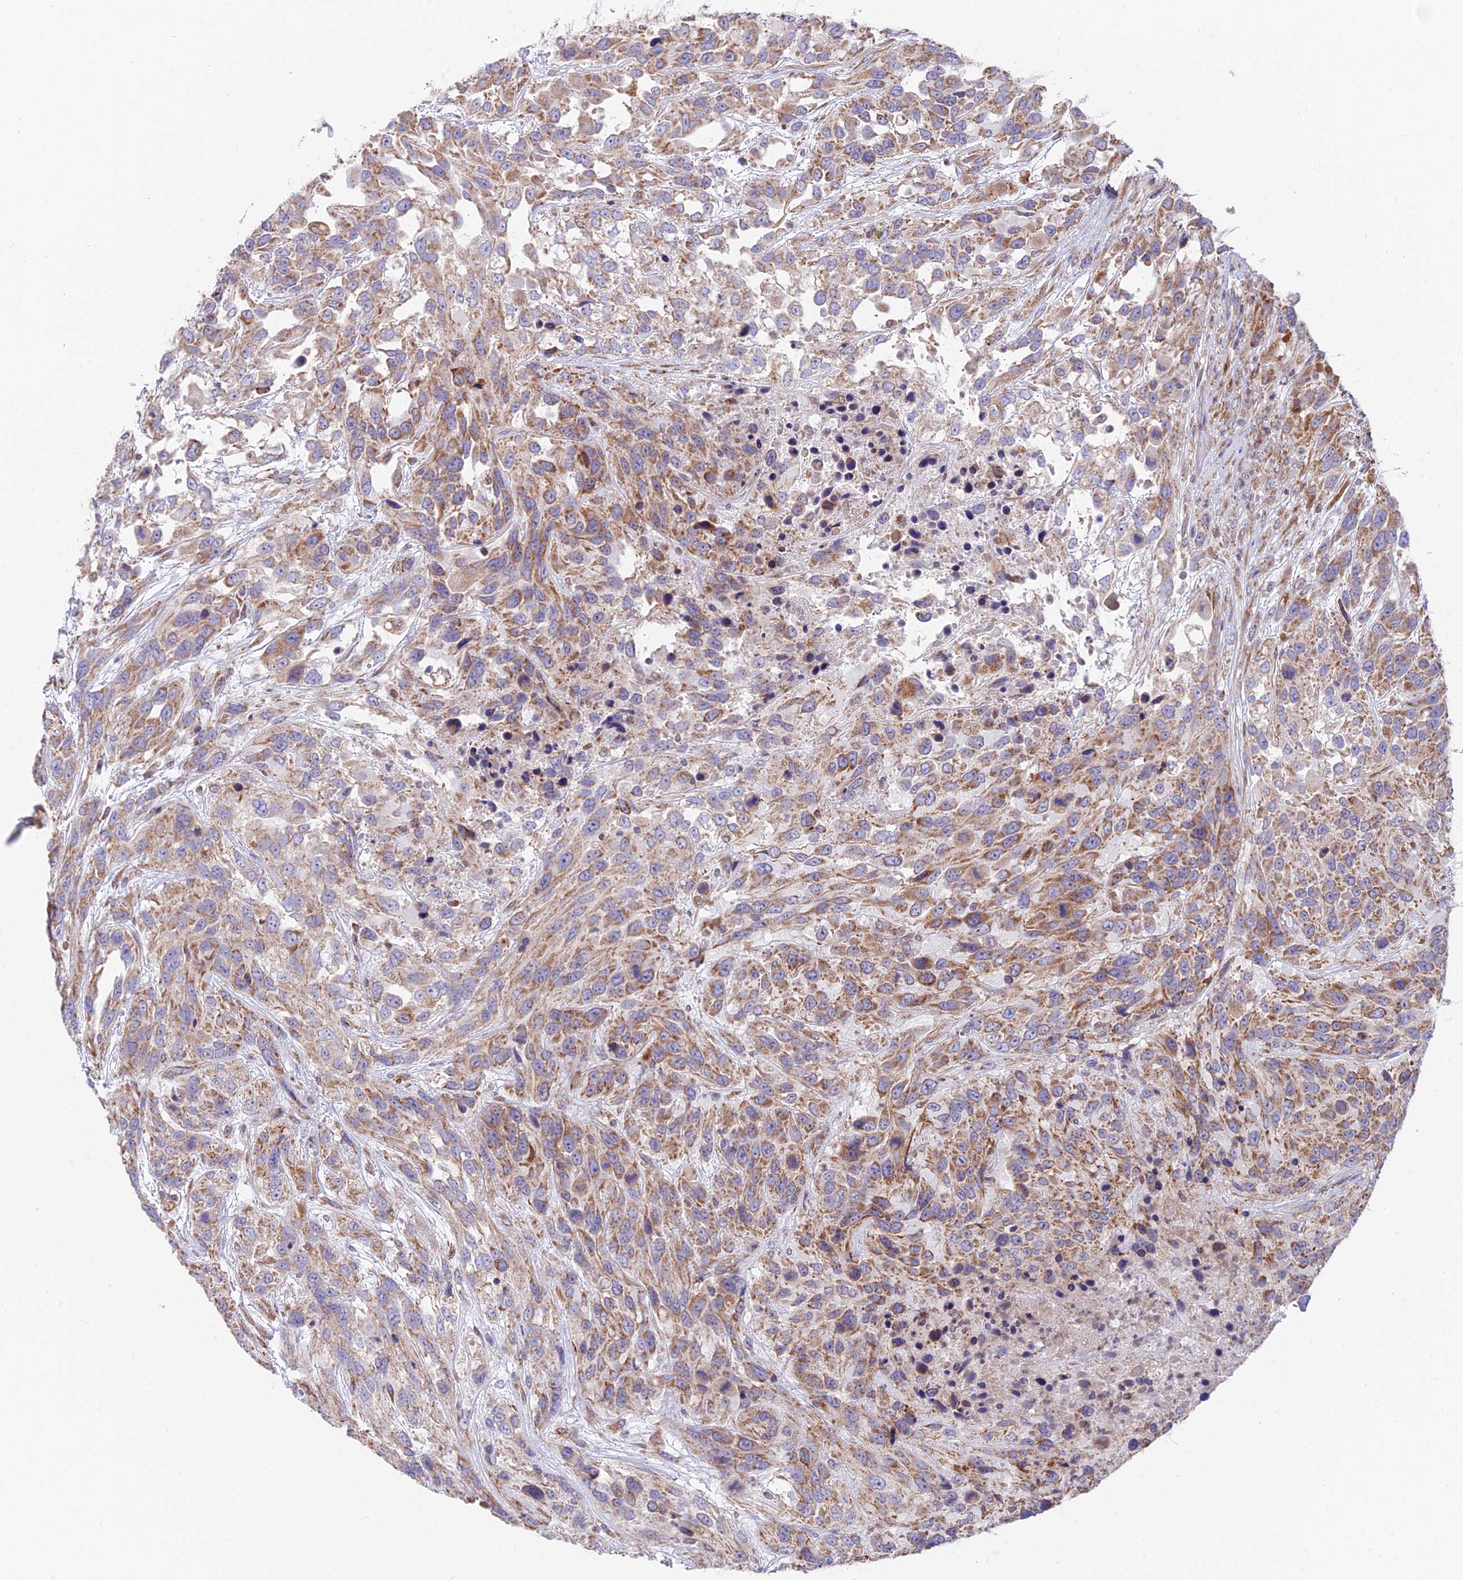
{"staining": {"intensity": "moderate", "quantity": ">75%", "location": "cytoplasmic/membranous"}, "tissue": "urothelial cancer", "cell_type": "Tumor cells", "image_type": "cancer", "snomed": [{"axis": "morphology", "description": "Urothelial carcinoma, High grade"}, {"axis": "topography", "description": "Urinary bladder"}], "caption": "Protein expression analysis of human urothelial cancer reveals moderate cytoplasmic/membranous staining in approximately >75% of tumor cells.", "gene": "TBC1D20", "patient": {"sex": "female", "age": 70}}